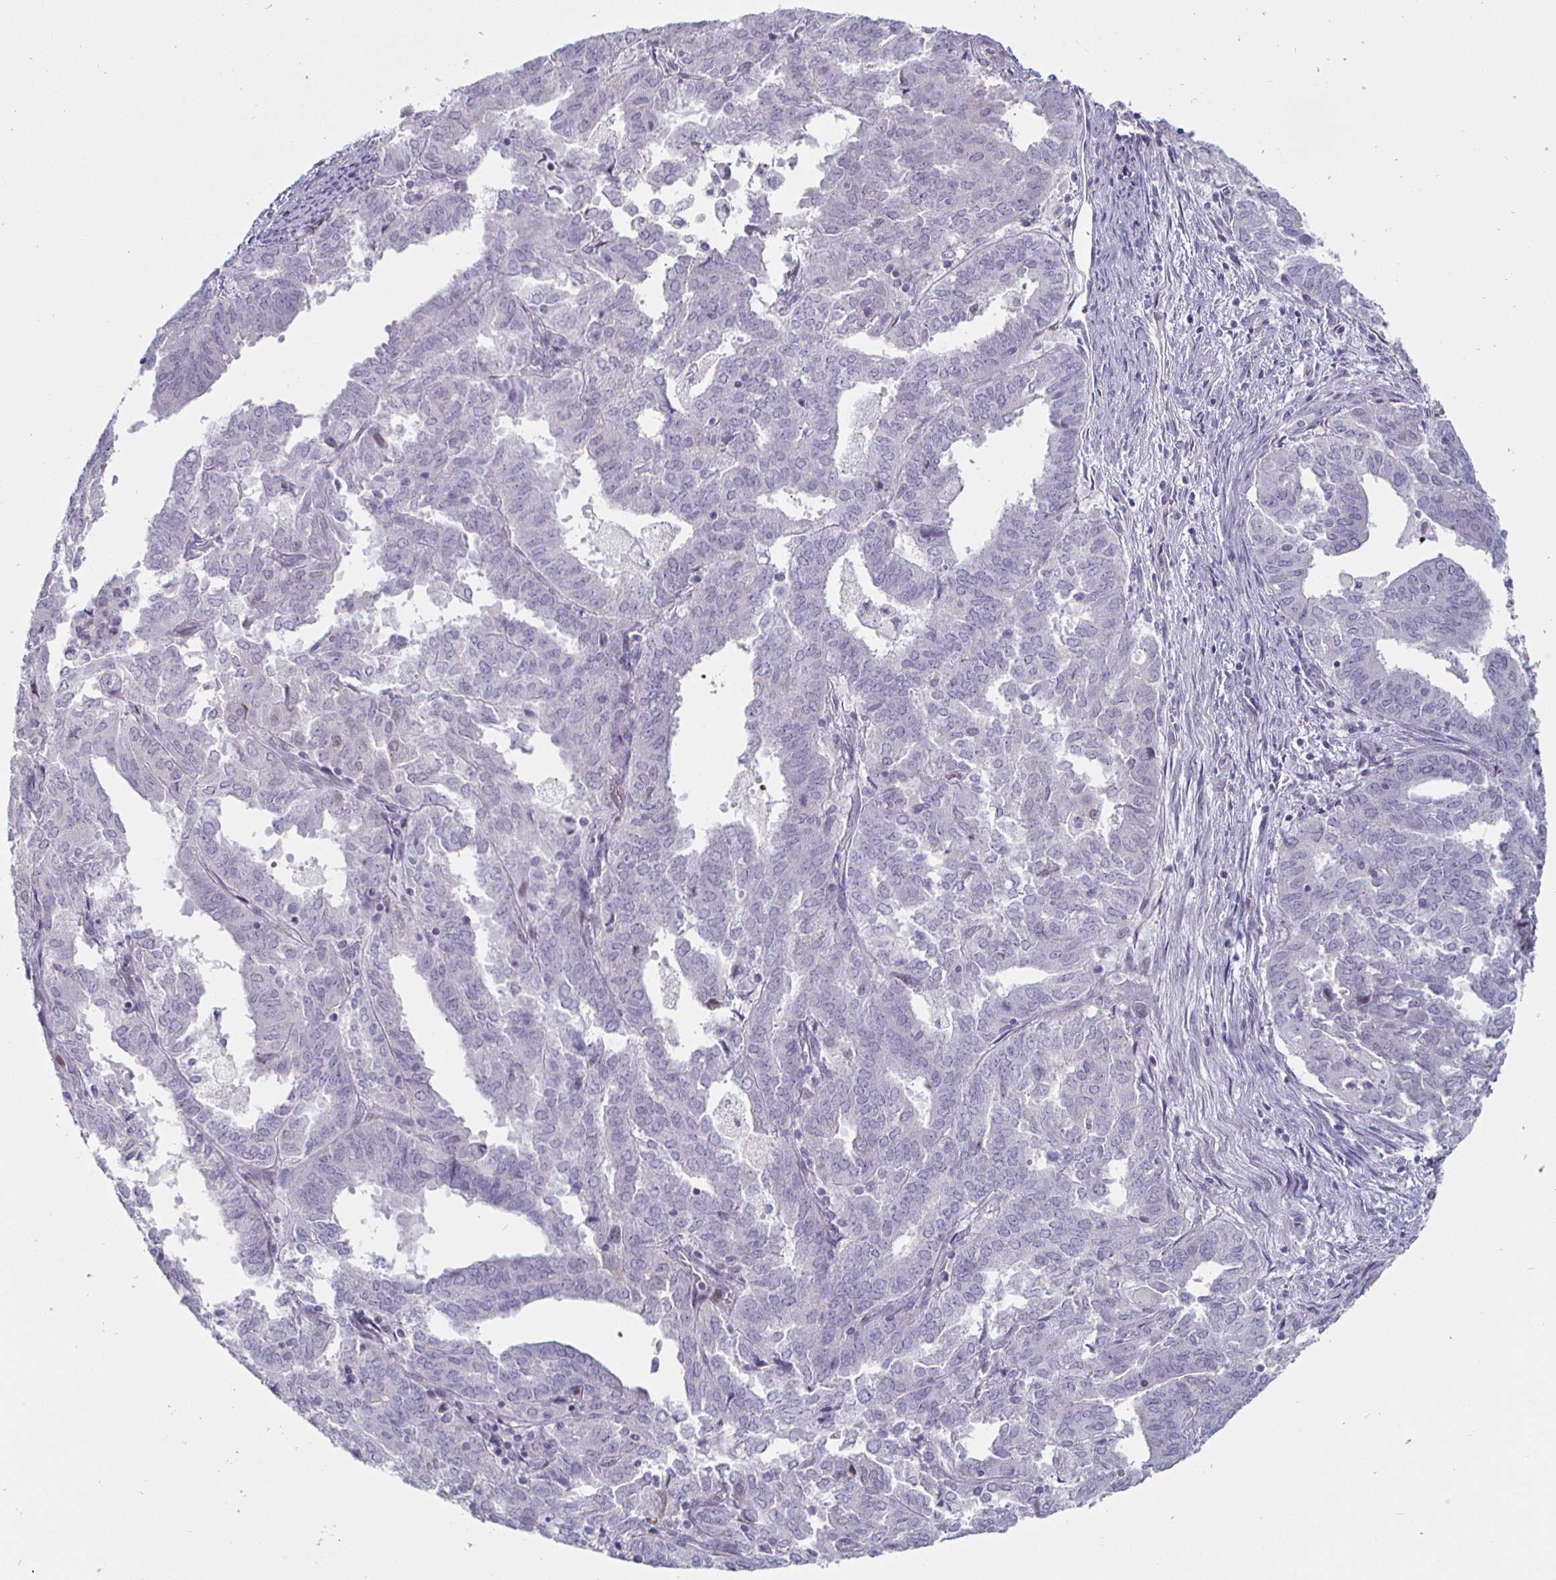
{"staining": {"intensity": "negative", "quantity": "none", "location": "none"}, "tissue": "endometrial cancer", "cell_type": "Tumor cells", "image_type": "cancer", "snomed": [{"axis": "morphology", "description": "Adenocarcinoma, NOS"}, {"axis": "topography", "description": "Endometrium"}], "caption": "Endometrial cancer was stained to show a protein in brown. There is no significant expression in tumor cells.", "gene": "DMRTB1", "patient": {"sex": "female", "age": 72}}